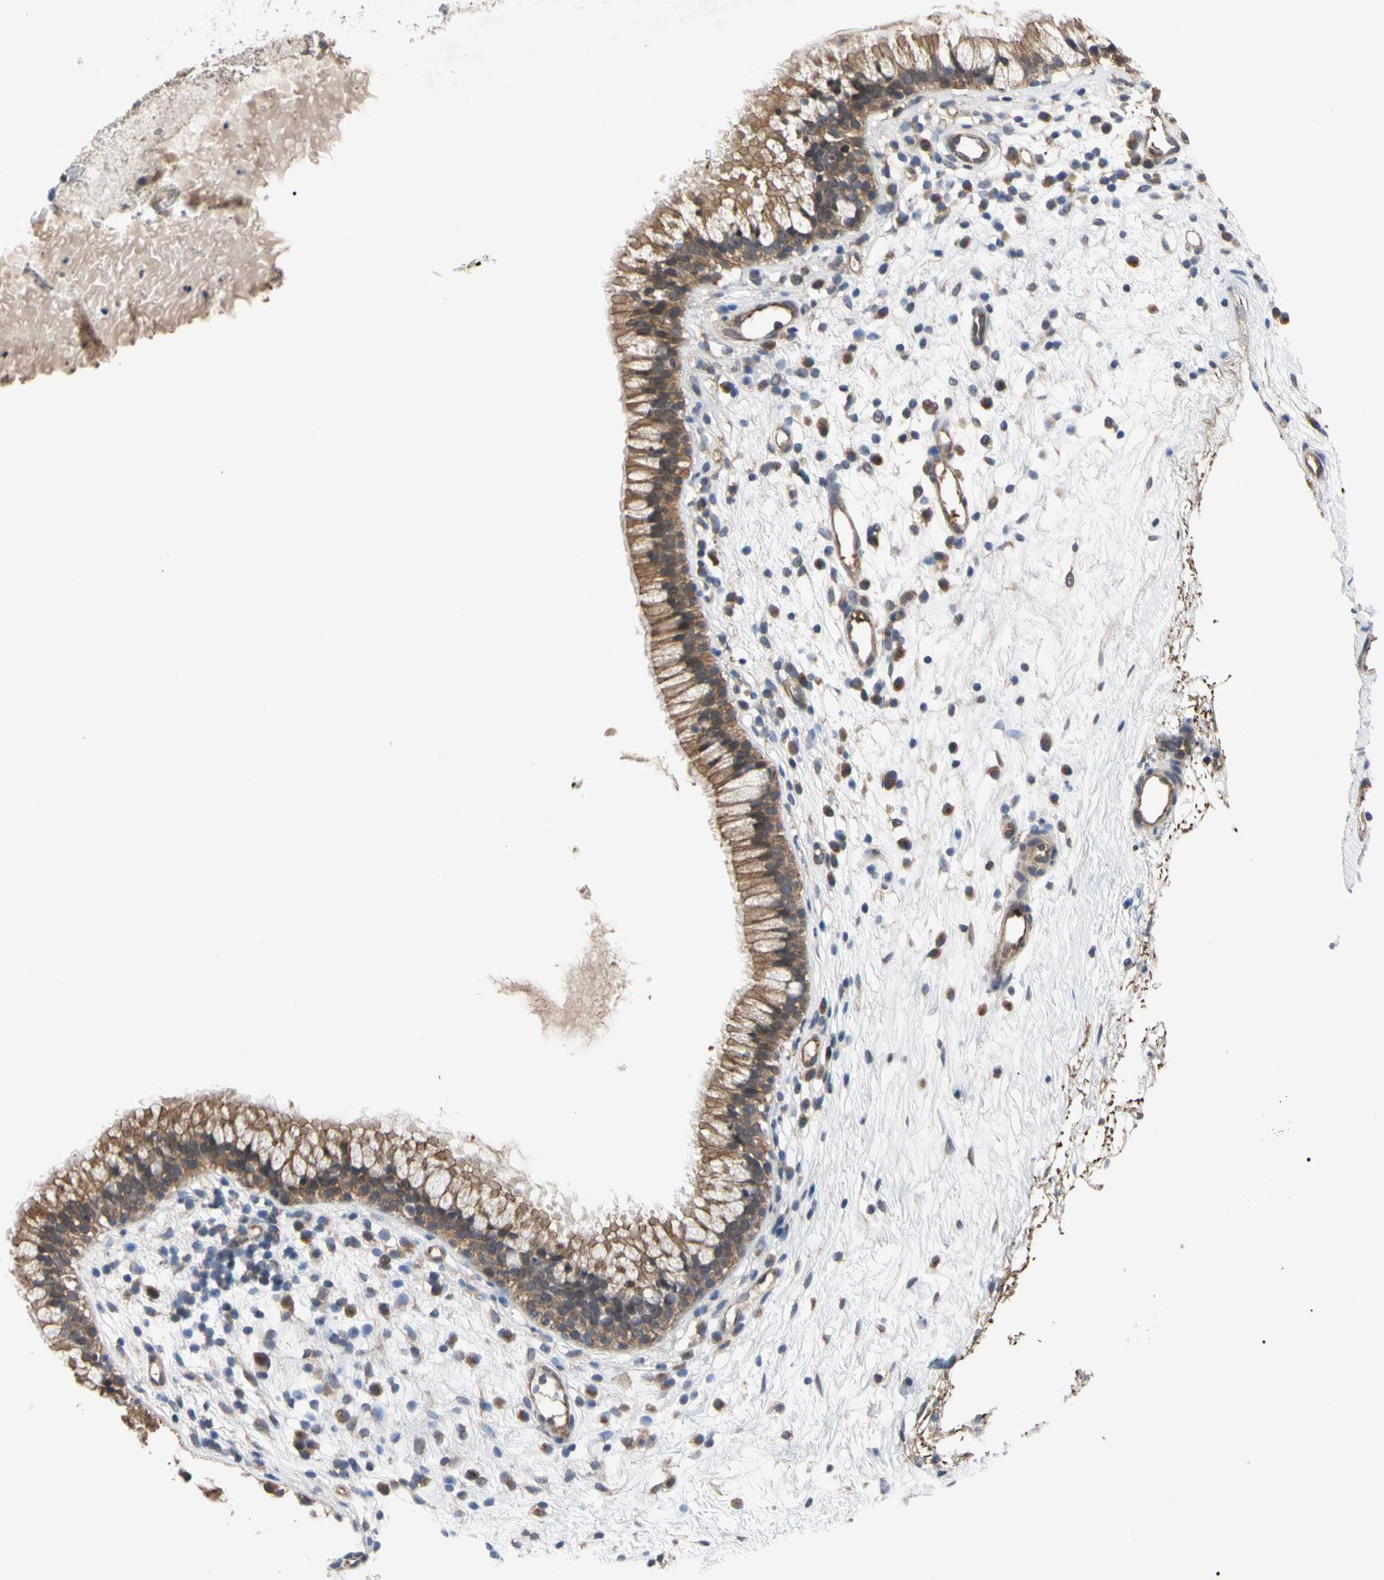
{"staining": {"intensity": "moderate", "quantity": ">75%", "location": "cytoplasmic/membranous"}, "tissue": "nasopharynx", "cell_type": "Respiratory epithelial cells", "image_type": "normal", "snomed": [{"axis": "morphology", "description": "Normal tissue, NOS"}, {"axis": "topography", "description": "Nasopharynx"}], "caption": "Immunohistochemical staining of benign nasopharynx displays moderate cytoplasmic/membranous protein positivity in approximately >75% of respiratory epithelial cells.", "gene": "DPP8", "patient": {"sex": "male", "age": 21}}